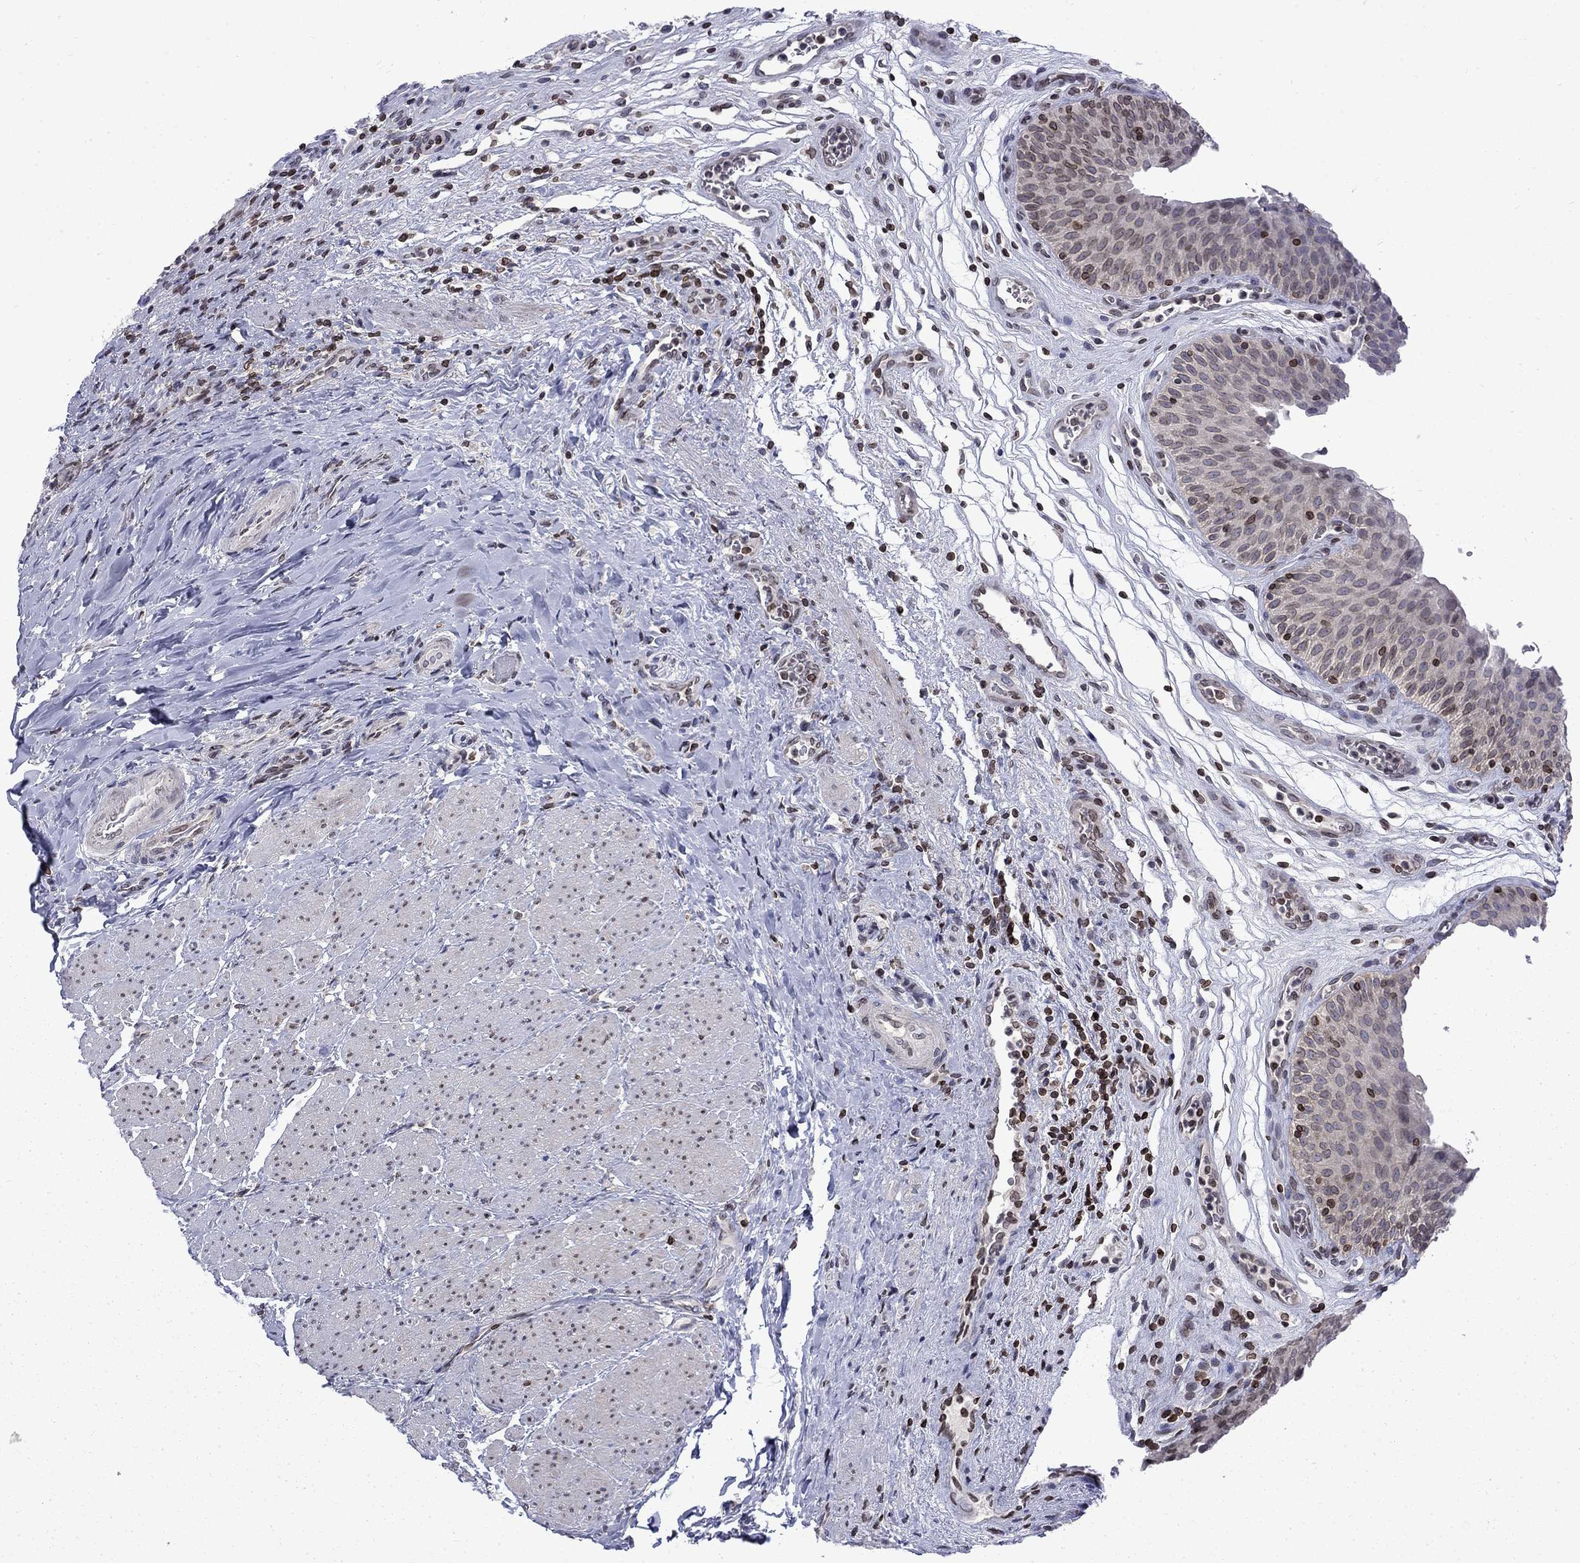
{"staining": {"intensity": "strong", "quantity": "<25%", "location": "cytoplasmic/membranous,nuclear"}, "tissue": "urinary bladder", "cell_type": "Urothelial cells", "image_type": "normal", "snomed": [{"axis": "morphology", "description": "Normal tissue, NOS"}, {"axis": "topography", "description": "Urinary bladder"}], "caption": "The immunohistochemical stain shows strong cytoplasmic/membranous,nuclear positivity in urothelial cells of normal urinary bladder. The protein is stained brown, and the nuclei are stained in blue (DAB (3,3'-diaminobenzidine) IHC with brightfield microscopy, high magnification).", "gene": "SLA", "patient": {"sex": "male", "age": 66}}